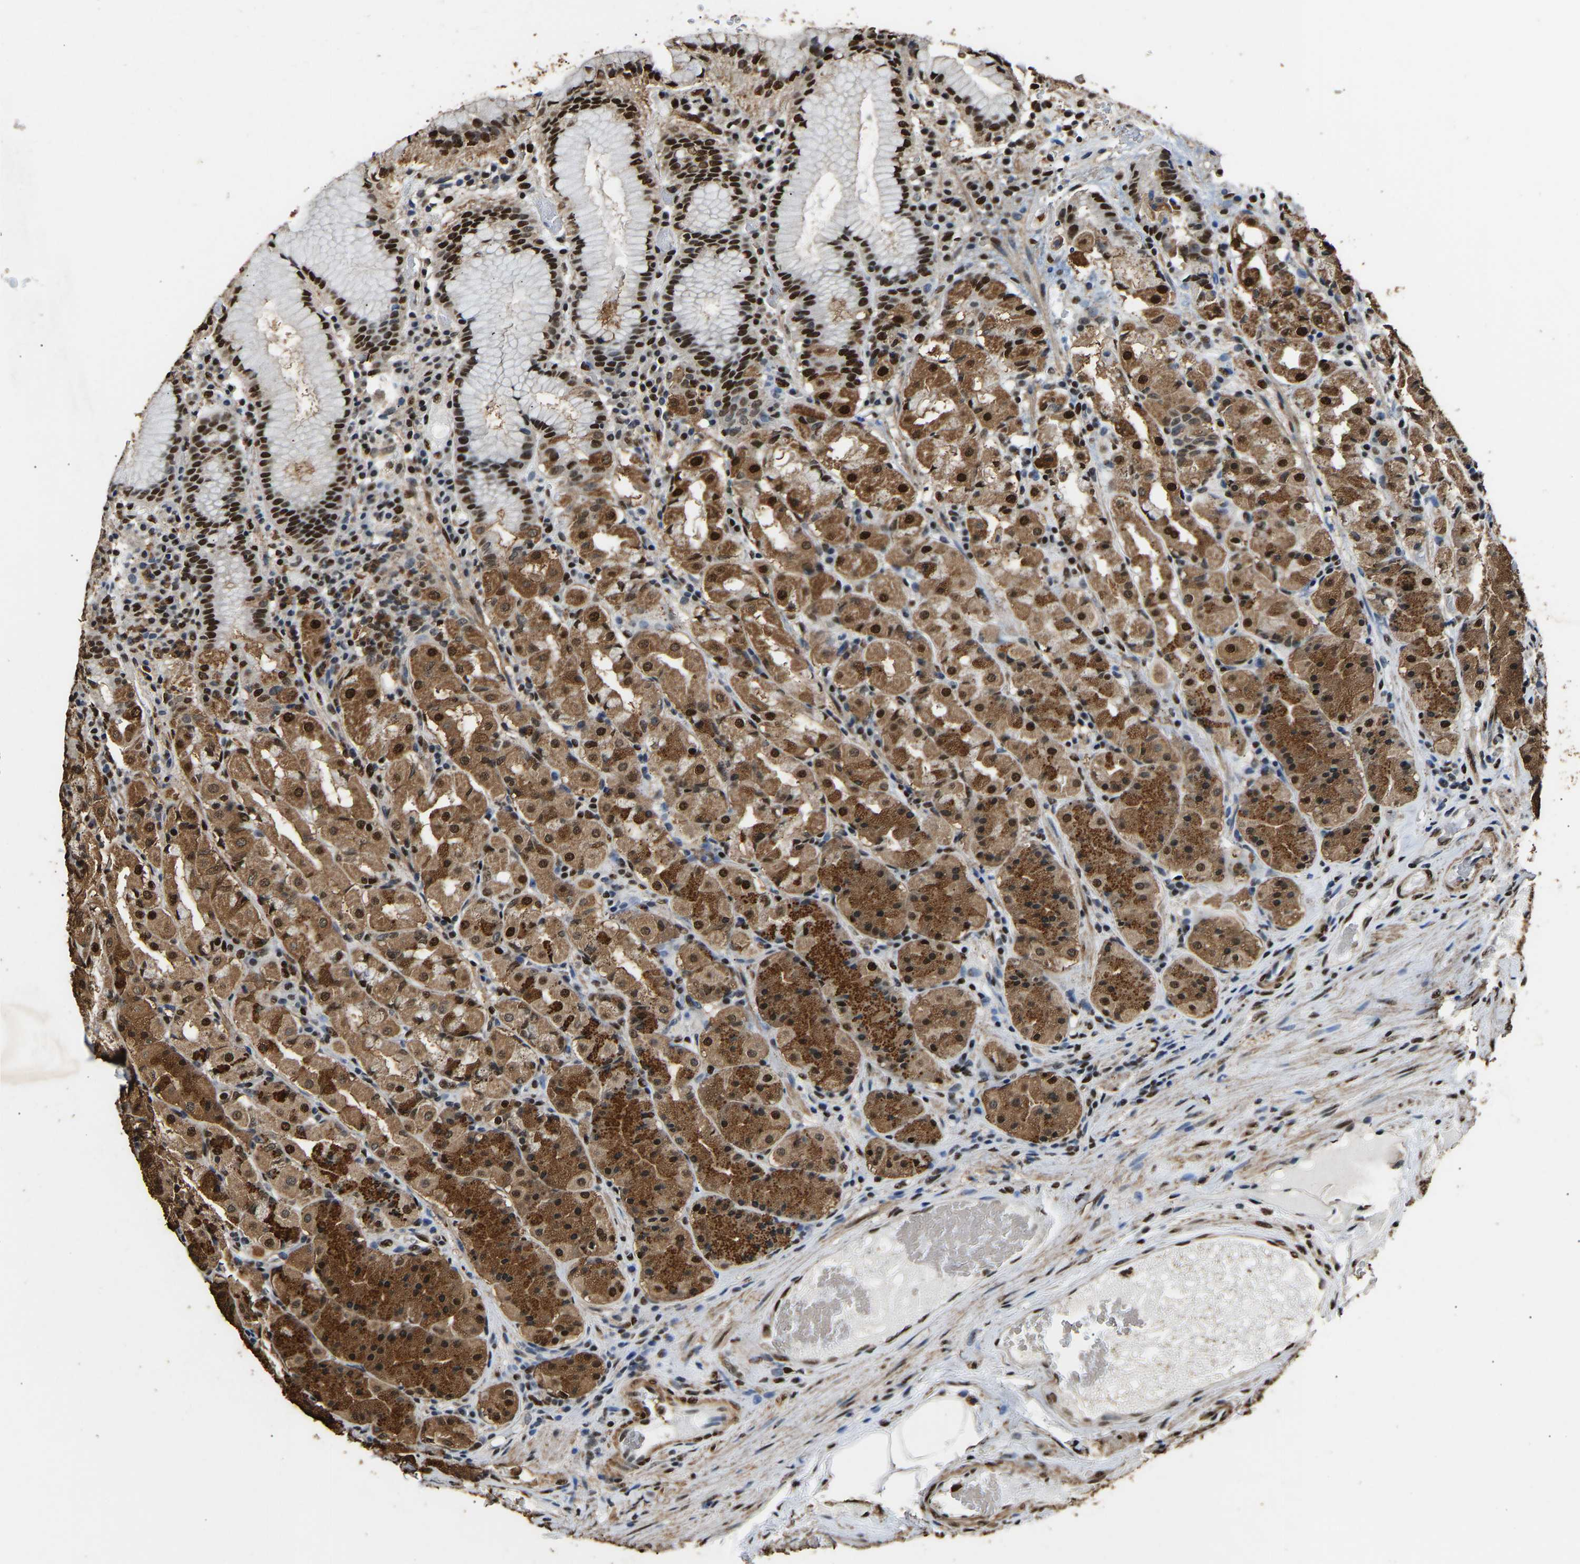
{"staining": {"intensity": "strong", "quantity": ">75%", "location": "cytoplasmic/membranous,nuclear"}, "tissue": "stomach", "cell_type": "Glandular cells", "image_type": "normal", "snomed": [{"axis": "morphology", "description": "Normal tissue, NOS"}, {"axis": "topography", "description": "Stomach"}, {"axis": "topography", "description": "Stomach, lower"}], "caption": "A high amount of strong cytoplasmic/membranous,nuclear positivity is appreciated in approximately >75% of glandular cells in benign stomach. The staining was performed using DAB to visualize the protein expression in brown, while the nuclei were stained in blue with hematoxylin (Magnification: 20x).", "gene": "SAFB", "patient": {"sex": "female", "age": 56}}